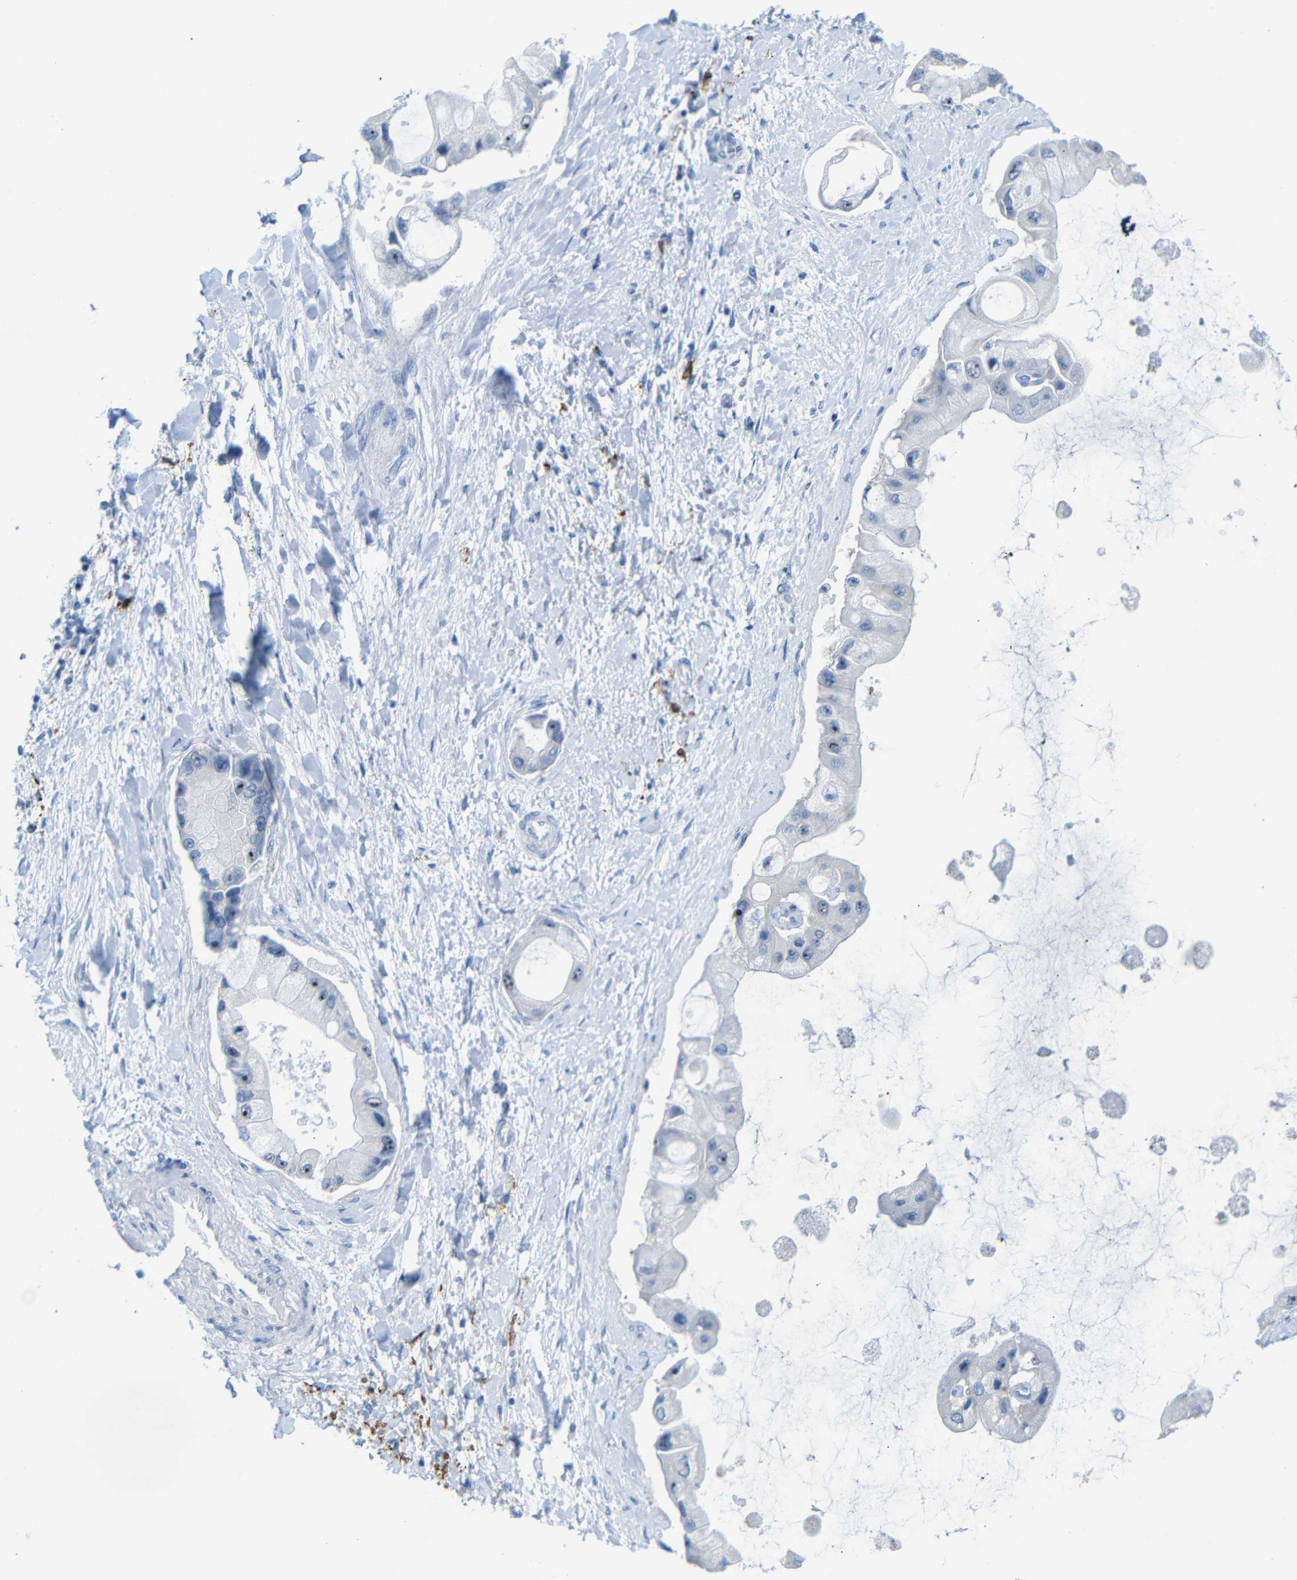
{"staining": {"intensity": "moderate", "quantity": "<25%", "location": "nuclear"}, "tissue": "liver cancer", "cell_type": "Tumor cells", "image_type": "cancer", "snomed": [{"axis": "morphology", "description": "Cholangiocarcinoma"}, {"axis": "topography", "description": "Liver"}], "caption": "Liver cholangiocarcinoma stained for a protein reveals moderate nuclear positivity in tumor cells. (DAB (3,3'-diaminobenzidine) IHC with brightfield microscopy, high magnification).", "gene": "C1orf210", "patient": {"sex": "male", "age": 50}}